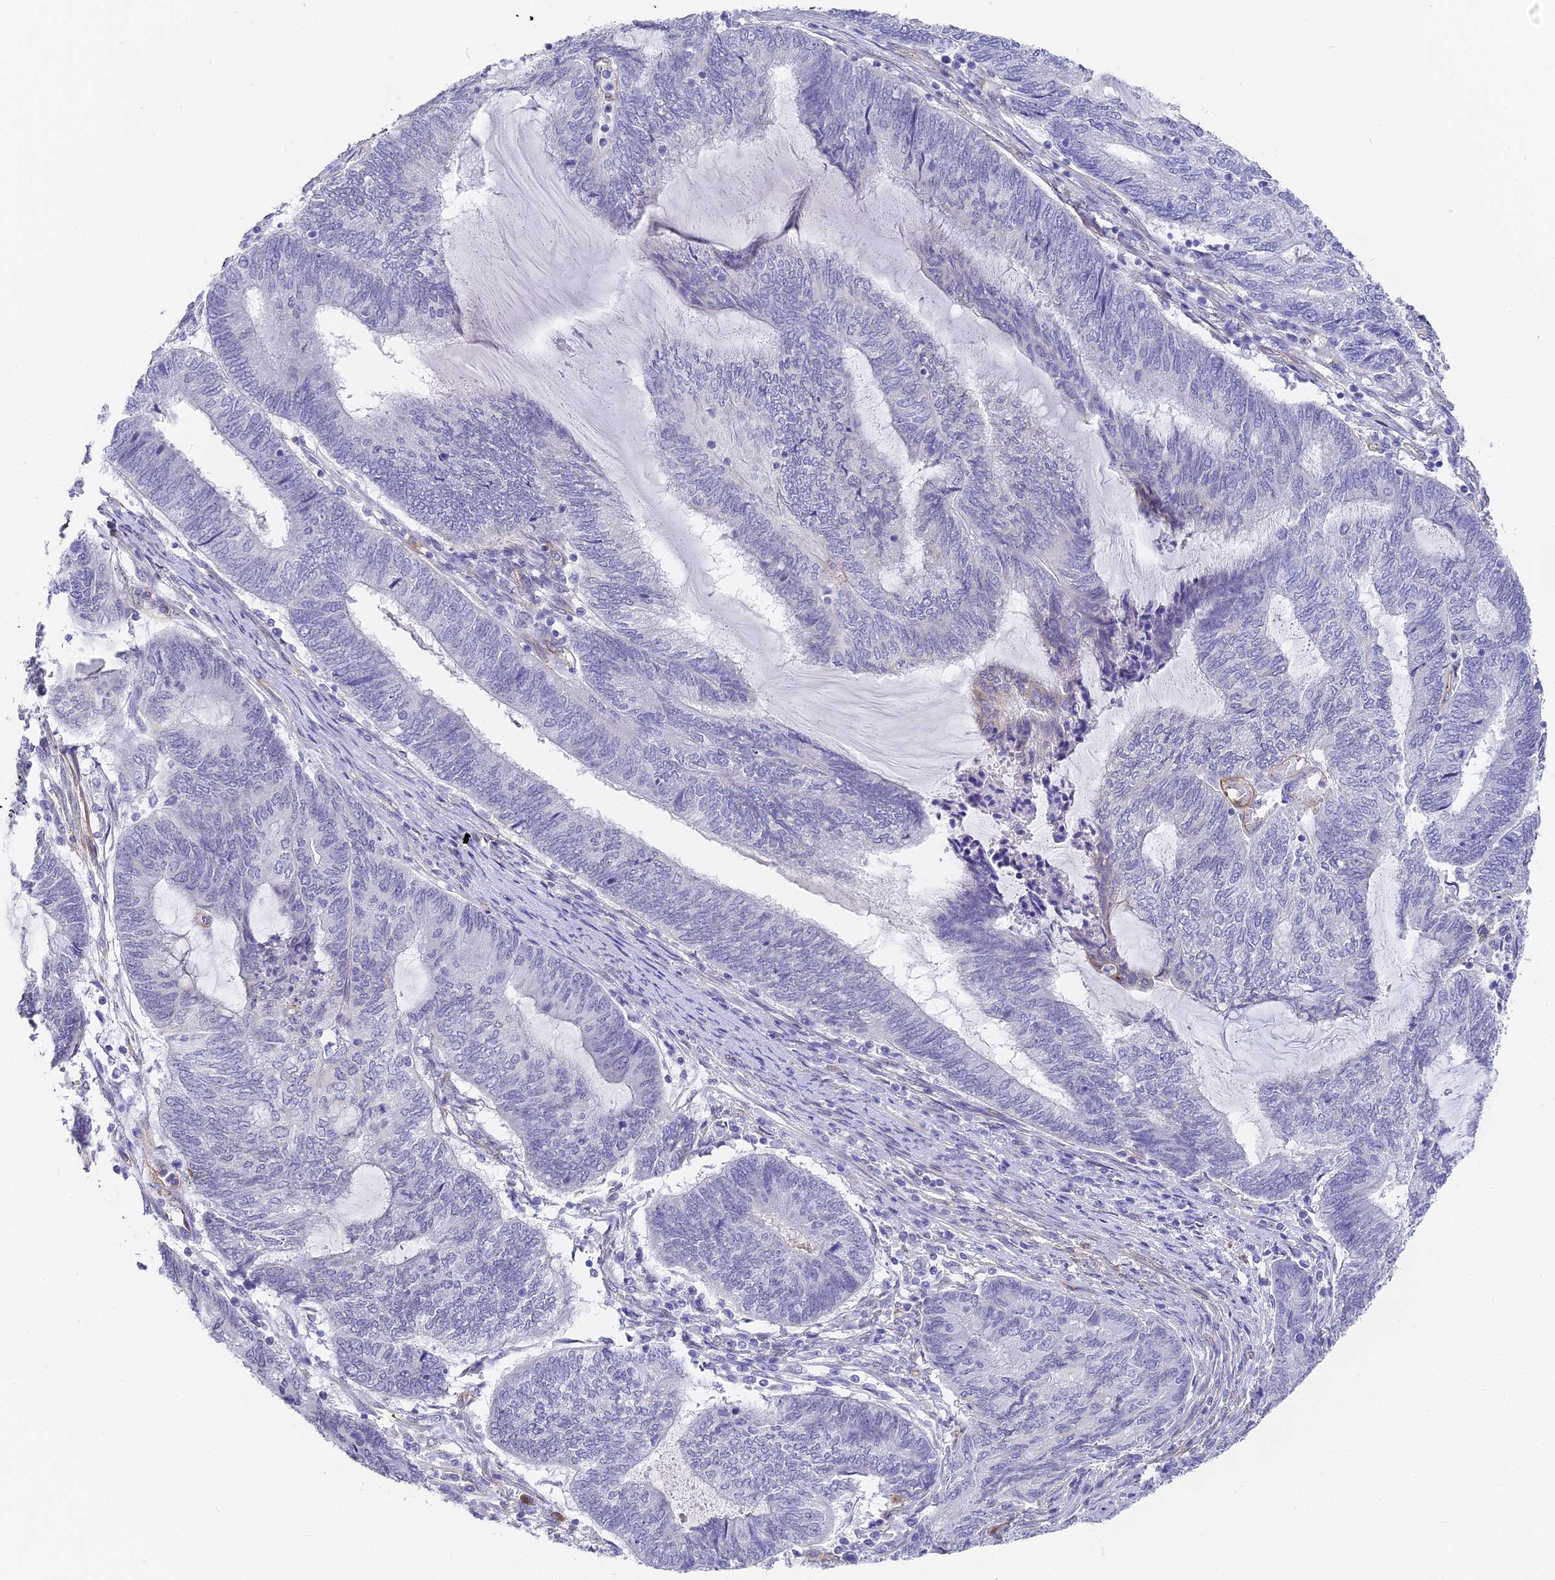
{"staining": {"intensity": "negative", "quantity": "none", "location": "none"}, "tissue": "endometrial cancer", "cell_type": "Tumor cells", "image_type": "cancer", "snomed": [{"axis": "morphology", "description": "Adenocarcinoma, NOS"}, {"axis": "topography", "description": "Uterus"}, {"axis": "topography", "description": "Endometrium"}], "caption": "Immunohistochemistry (IHC) of human endometrial adenocarcinoma displays no expression in tumor cells.", "gene": "GJA1", "patient": {"sex": "female", "age": 70}}